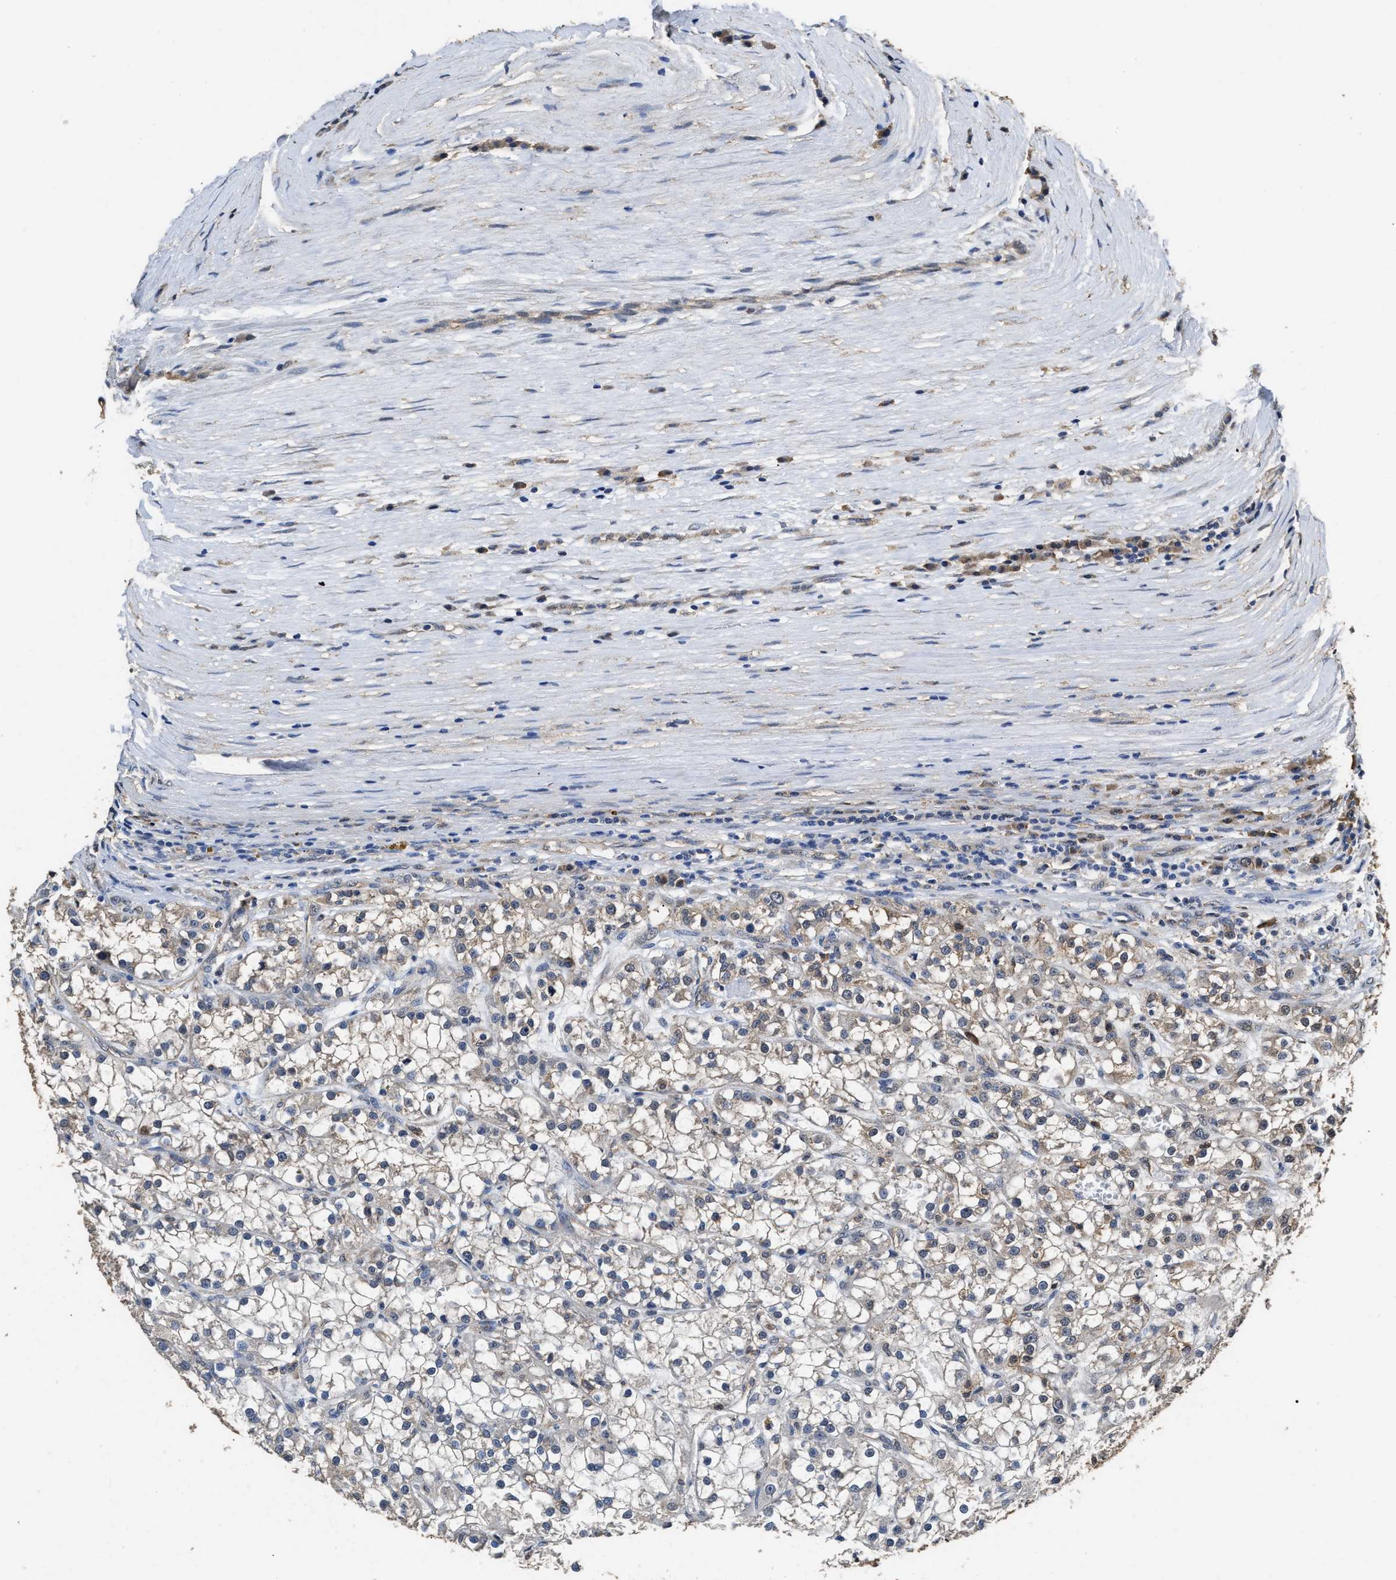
{"staining": {"intensity": "weak", "quantity": "<25%", "location": "cytoplasmic/membranous"}, "tissue": "renal cancer", "cell_type": "Tumor cells", "image_type": "cancer", "snomed": [{"axis": "morphology", "description": "Adenocarcinoma, NOS"}, {"axis": "topography", "description": "Kidney"}], "caption": "Micrograph shows no protein expression in tumor cells of adenocarcinoma (renal) tissue.", "gene": "YWHAE", "patient": {"sex": "female", "age": 52}}